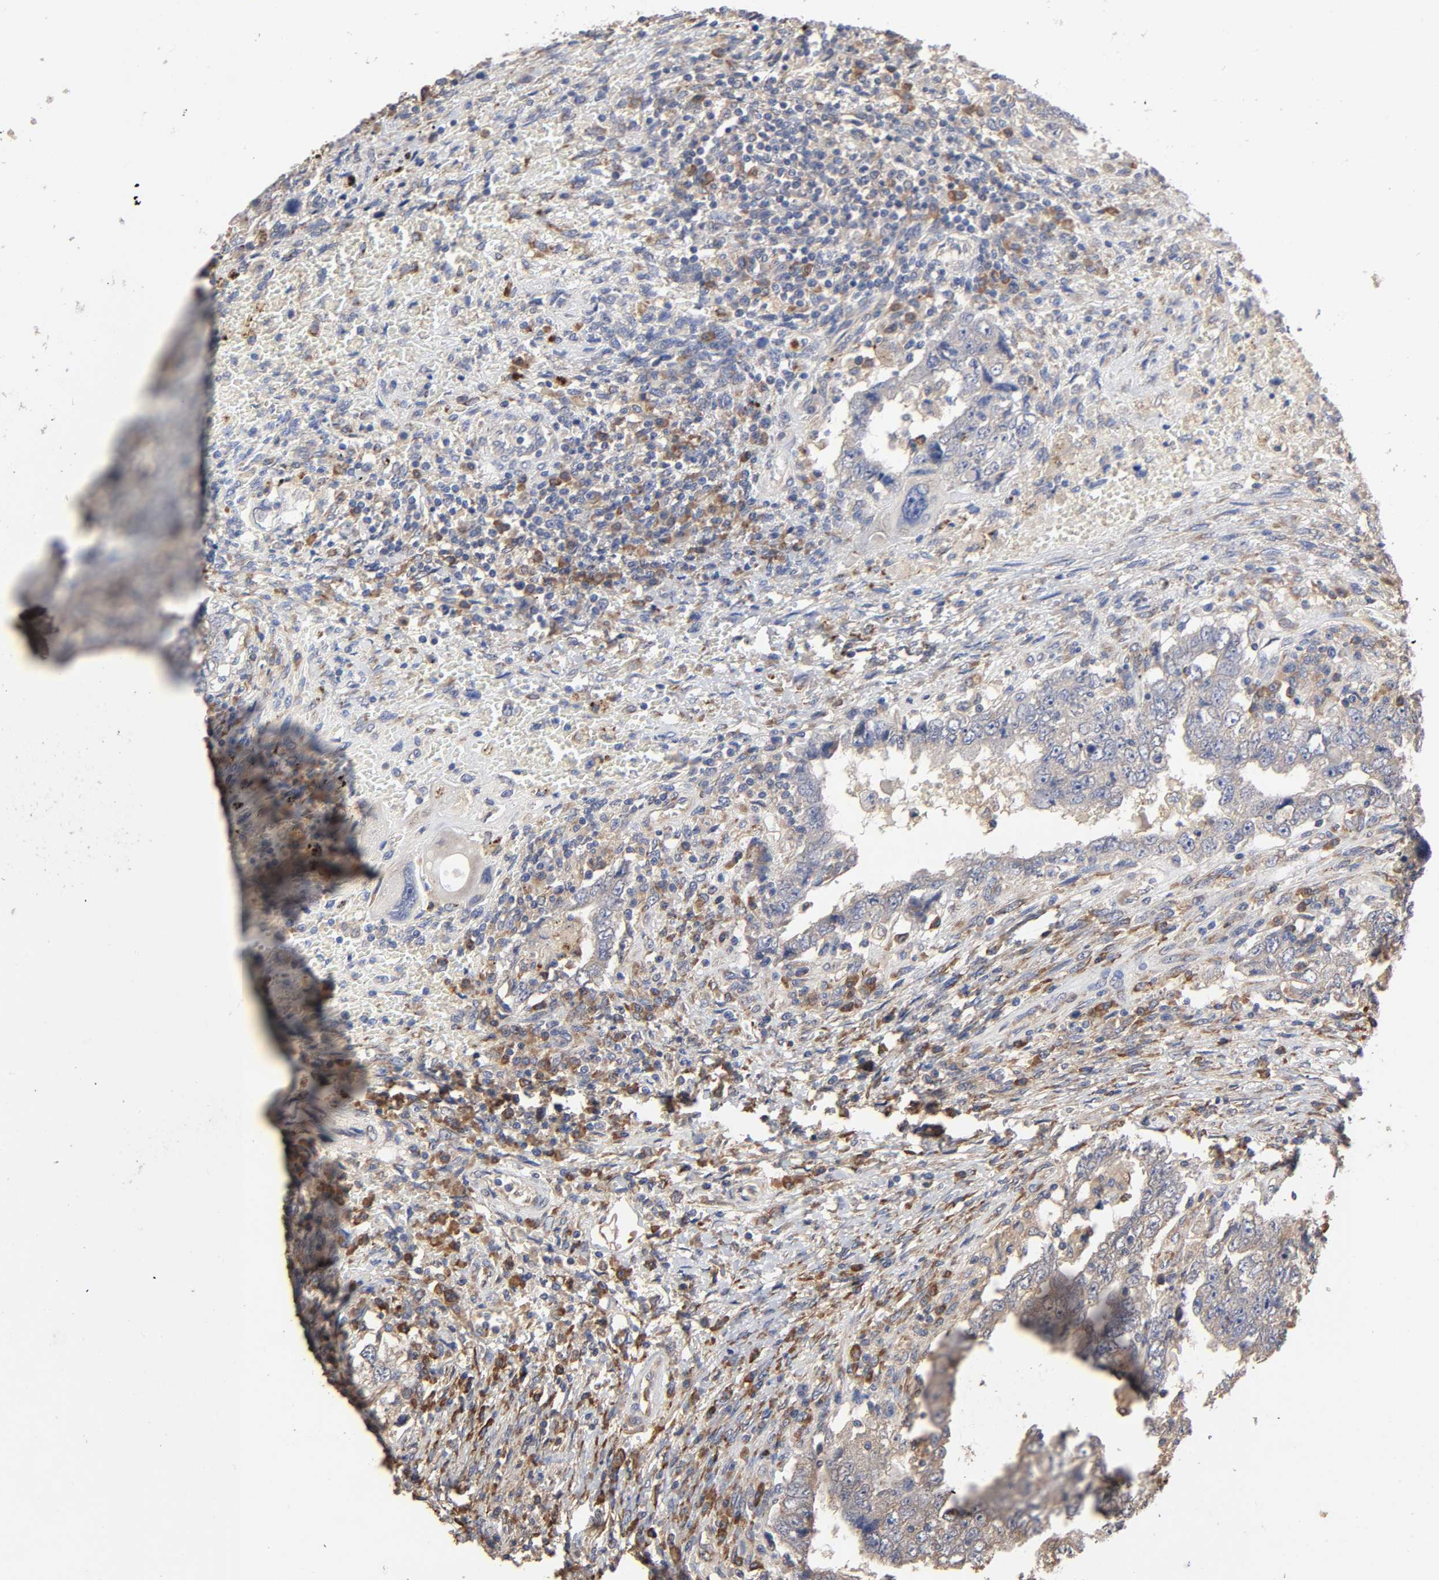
{"staining": {"intensity": "negative", "quantity": "none", "location": "none"}, "tissue": "testis cancer", "cell_type": "Tumor cells", "image_type": "cancer", "snomed": [{"axis": "morphology", "description": "Carcinoma, Embryonal, NOS"}, {"axis": "topography", "description": "Testis"}], "caption": "High magnification brightfield microscopy of testis cancer (embryonal carcinoma) stained with DAB (brown) and counterstained with hematoxylin (blue): tumor cells show no significant staining.", "gene": "EIF4G2", "patient": {"sex": "male", "age": 26}}